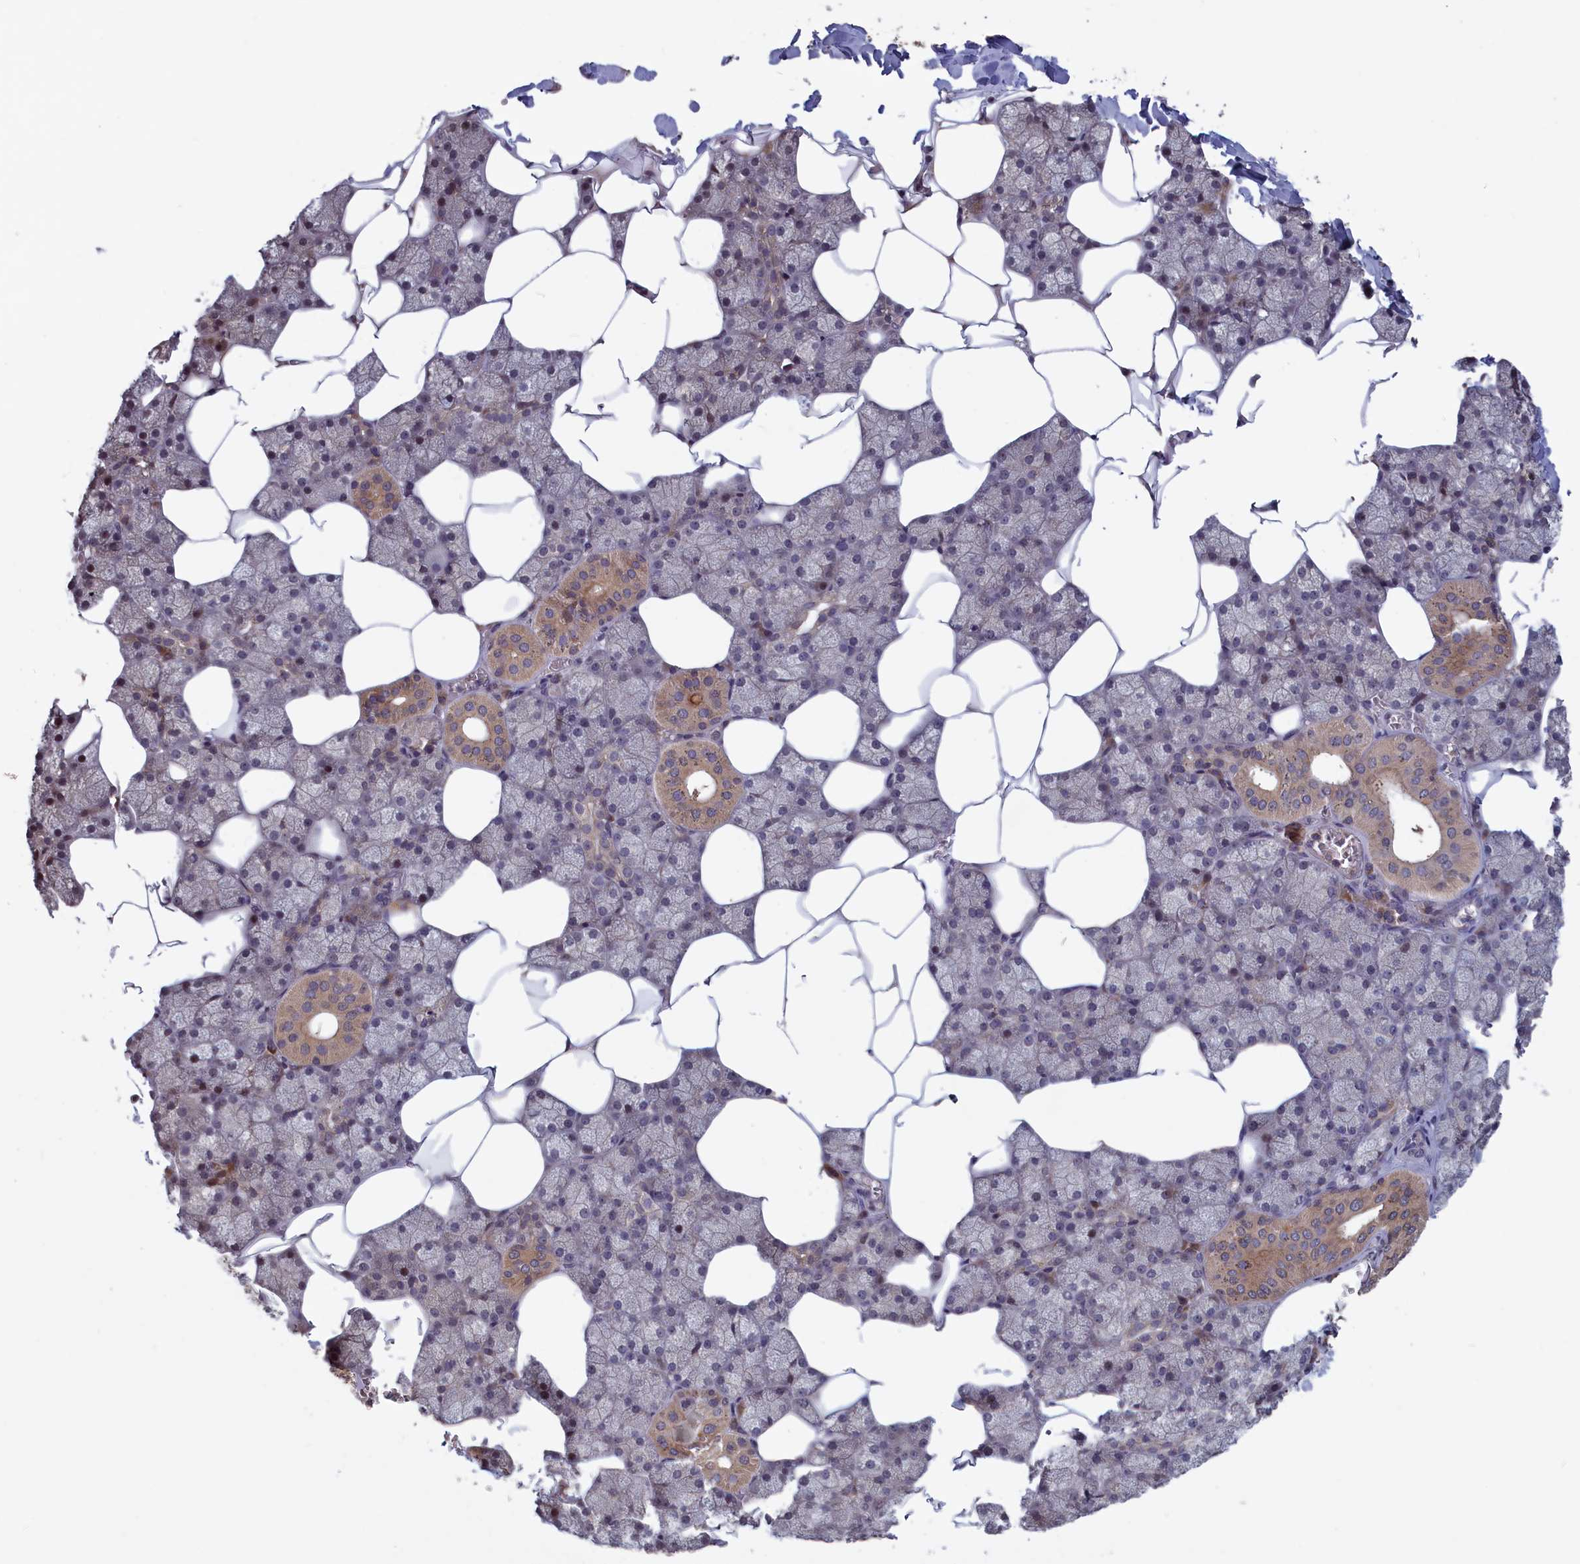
{"staining": {"intensity": "moderate", "quantity": "<25%", "location": "cytoplasmic/membranous"}, "tissue": "salivary gland", "cell_type": "Glandular cells", "image_type": "normal", "snomed": [{"axis": "morphology", "description": "Normal tissue, NOS"}, {"axis": "topography", "description": "Salivary gland"}], "caption": "Immunohistochemical staining of normal salivary gland demonstrates moderate cytoplasmic/membranous protein expression in approximately <25% of glandular cells.", "gene": "CACTIN", "patient": {"sex": "male", "age": 62}}